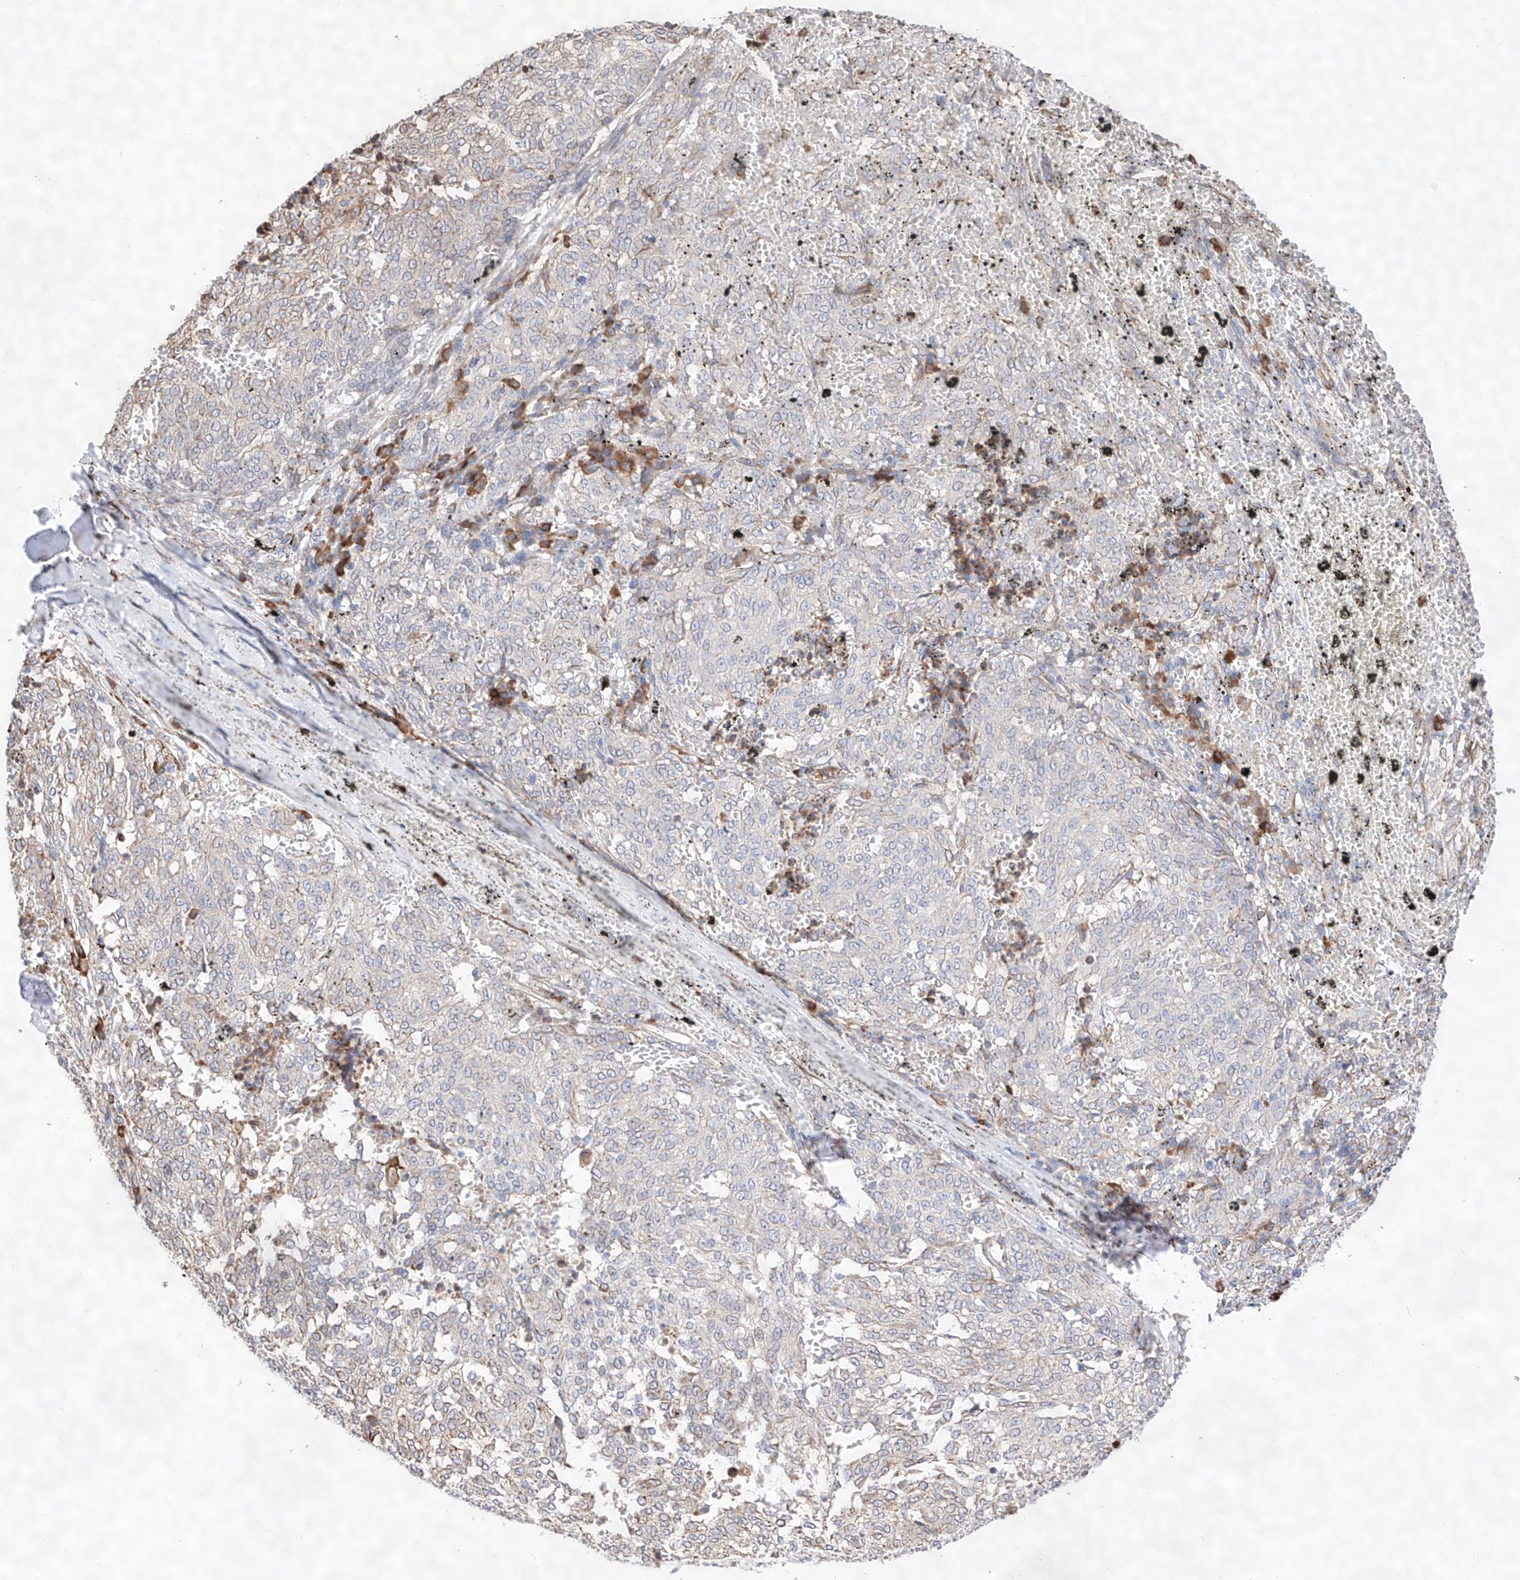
{"staining": {"intensity": "negative", "quantity": "none", "location": "none"}, "tissue": "melanoma", "cell_type": "Tumor cells", "image_type": "cancer", "snomed": [{"axis": "morphology", "description": "Malignant melanoma, NOS"}, {"axis": "topography", "description": "Skin"}], "caption": "High magnification brightfield microscopy of malignant melanoma stained with DAB (3,3'-diaminobenzidine) (brown) and counterstained with hematoxylin (blue): tumor cells show no significant positivity. (Brightfield microscopy of DAB (3,3'-diaminobenzidine) IHC at high magnification).", "gene": "ATP9B", "patient": {"sex": "female", "age": 72}}